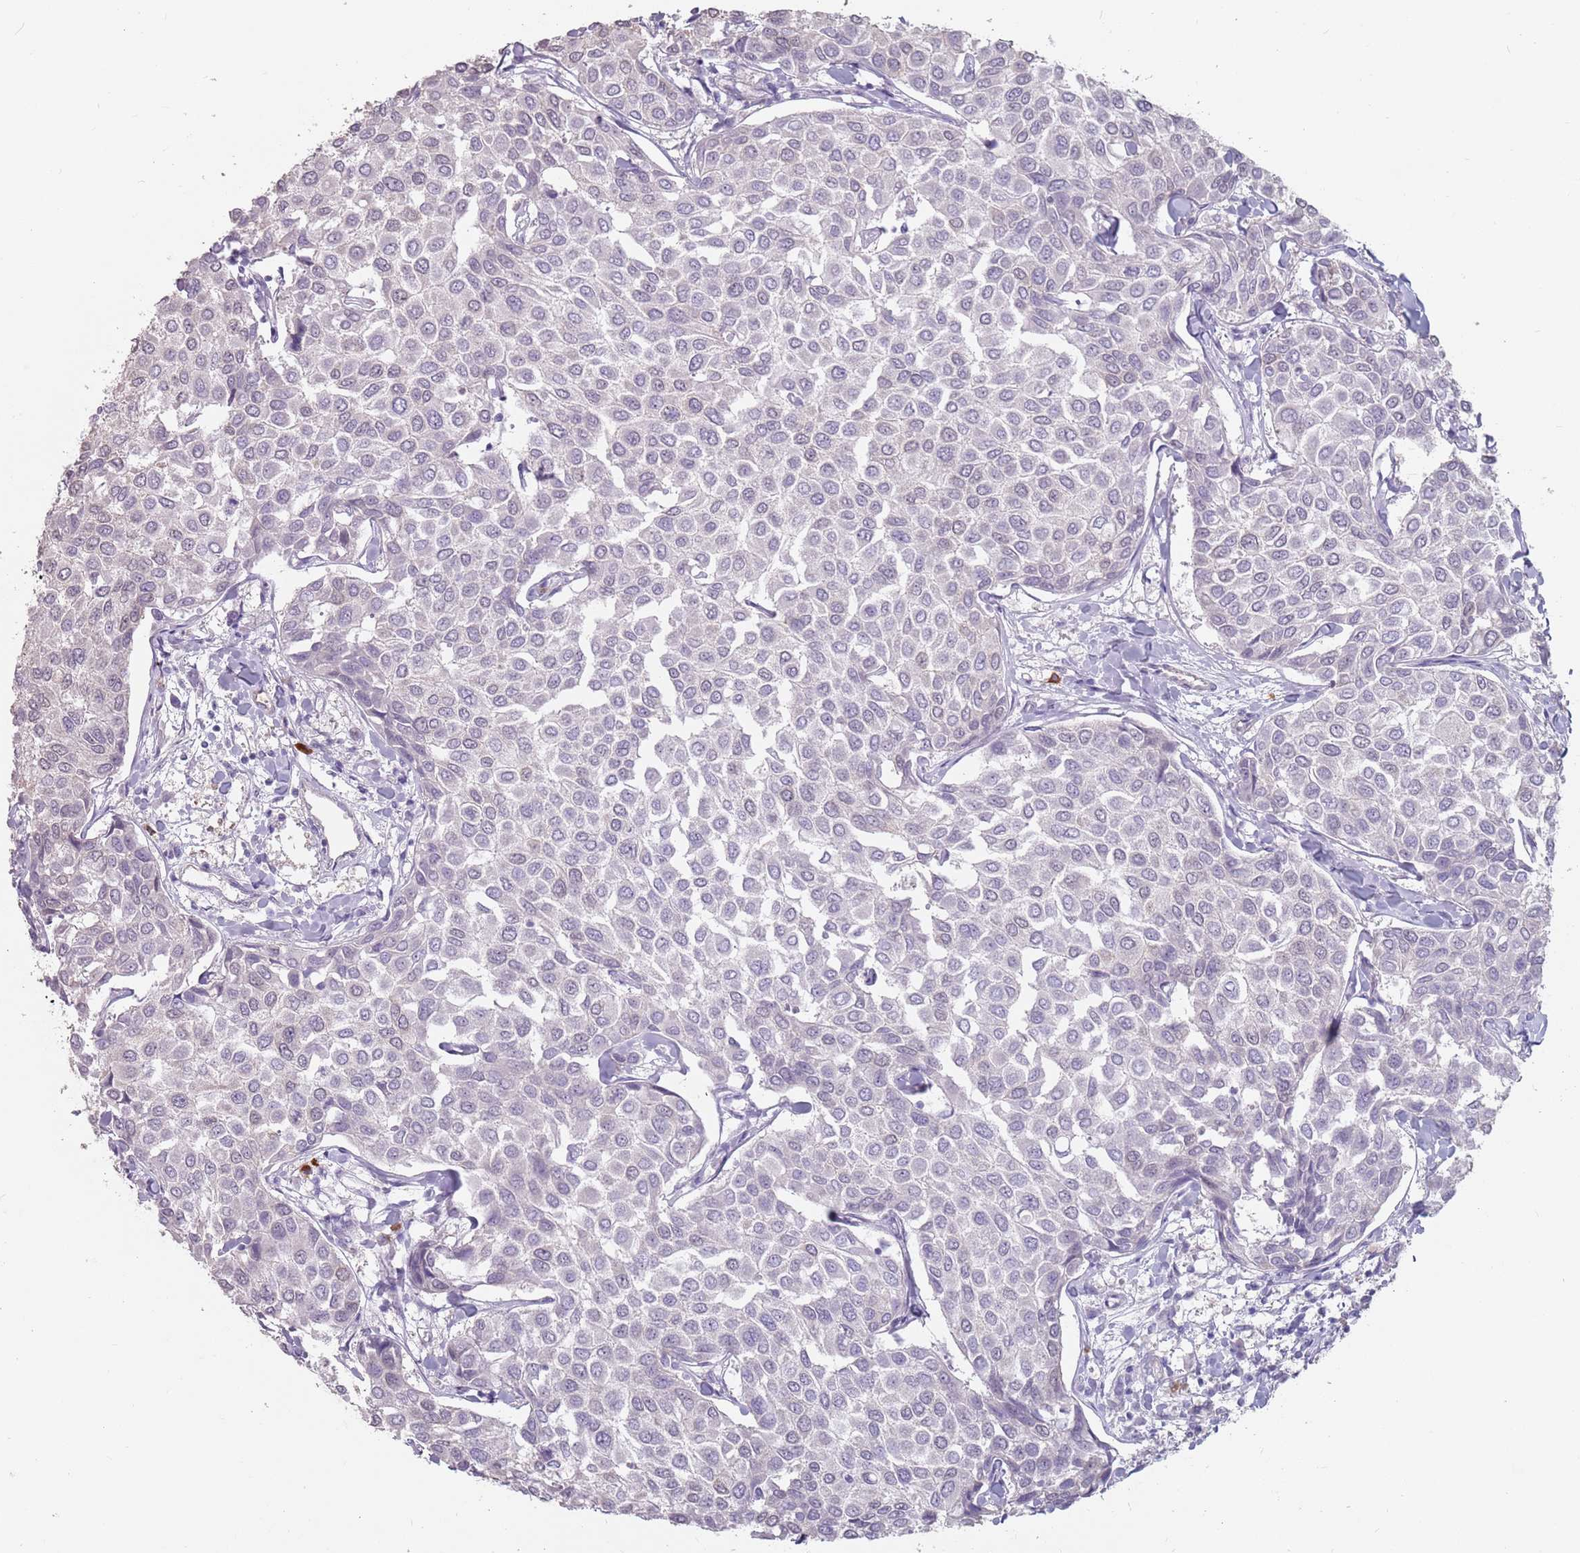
{"staining": {"intensity": "negative", "quantity": "none", "location": "none"}, "tissue": "breast cancer", "cell_type": "Tumor cells", "image_type": "cancer", "snomed": [{"axis": "morphology", "description": "Duct carcinoma"}, {"axis": "topography", "description": "Breast"}], "caption": "This is a micrograph of IHC staining of breast cancer, which shows no positivity in tumor cells.", "gene": "STYK1", "patient": {"sex": "female", "age": 55}}